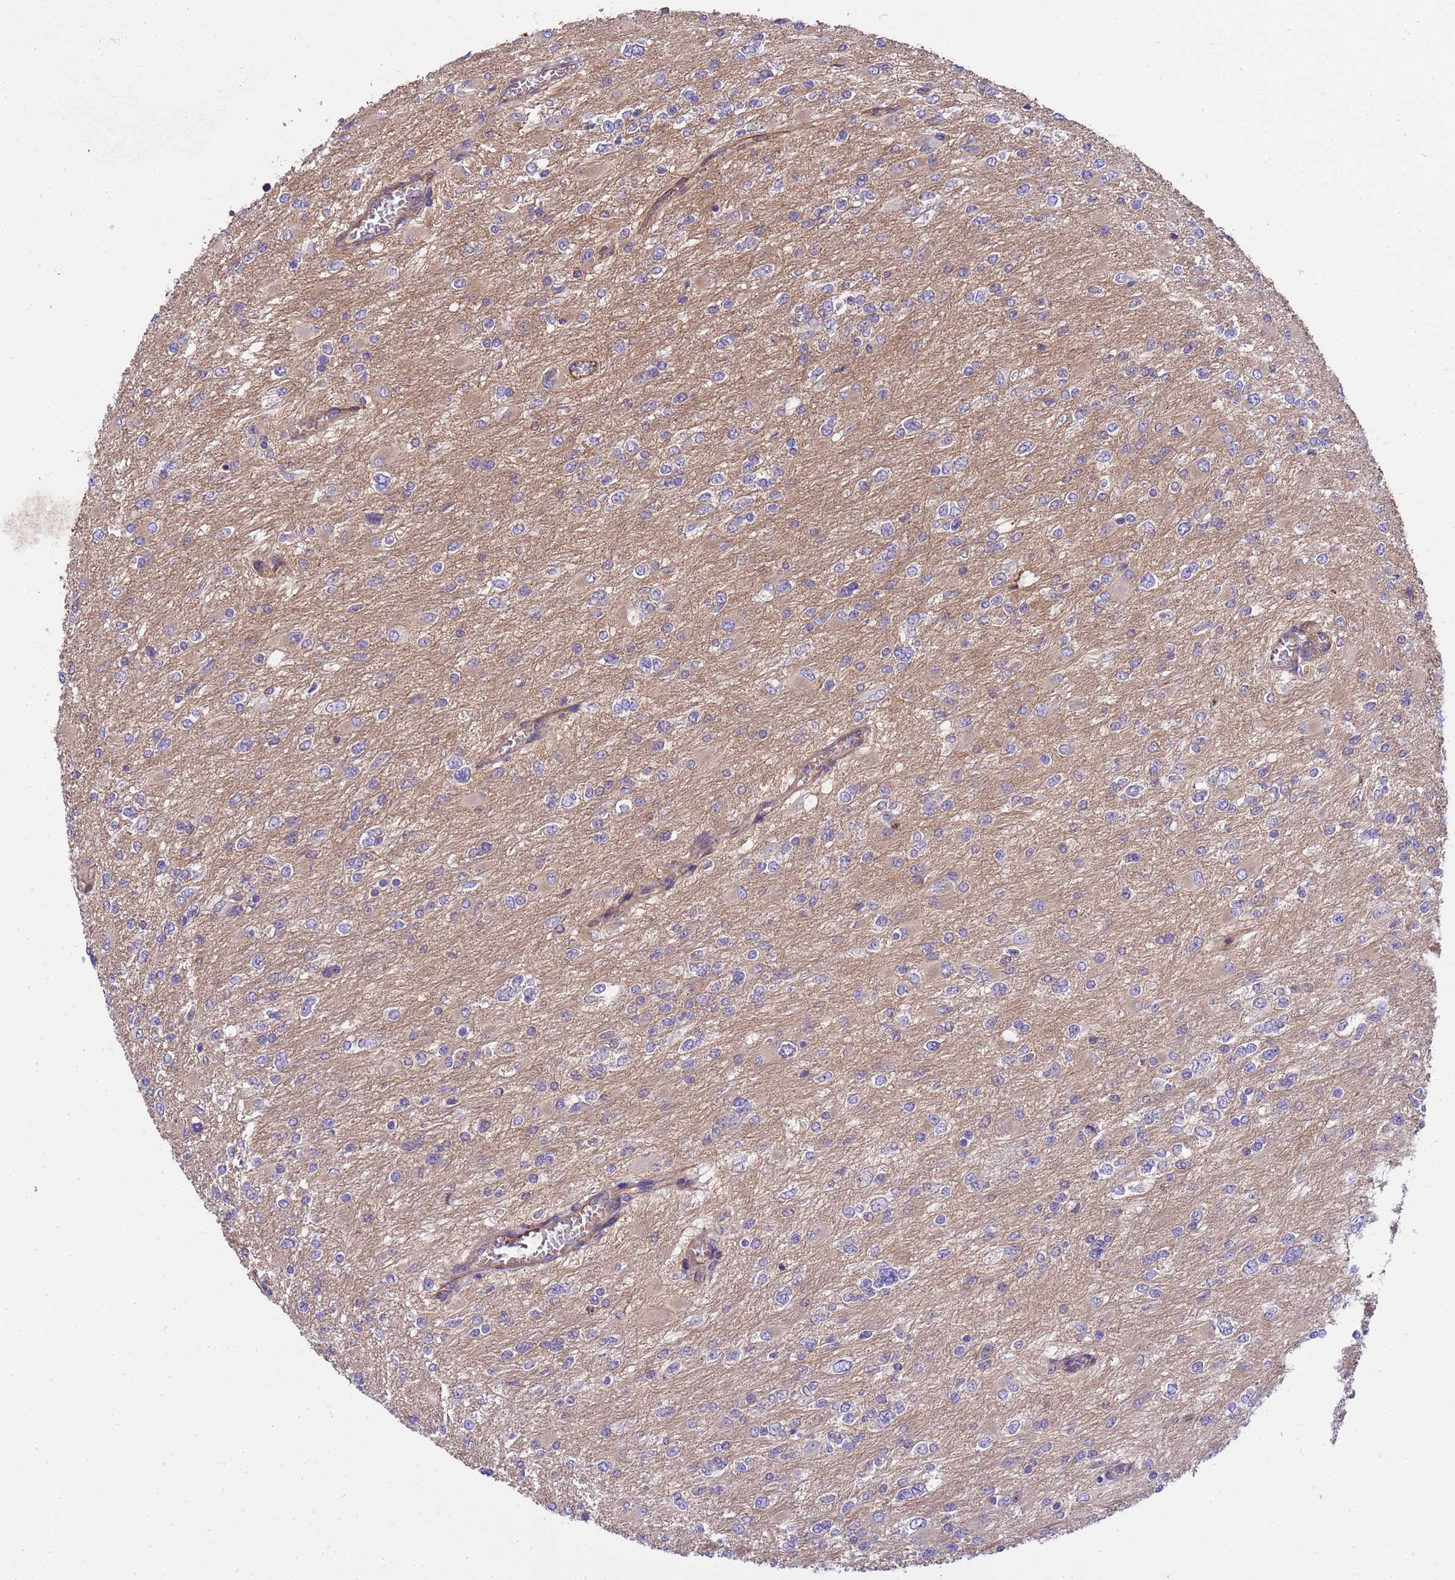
{"staining": {"intensity": "negative", "quantity": "none", "location": "none"}, "tissue": "glioma", "cell_type": "Tumor cells", "image_type": "cancer", "snomed": [{"axis": "morphology", "description": "Glioma, malignant, High grade"}, {"axis": "topography", "description": "Cerebral cortex"}], "caption": "A photomicrograph of human glioma is negative for staining in tumor cells.", "gene": "SMCO3", "patient": {"sex": "female", "age": 36}}